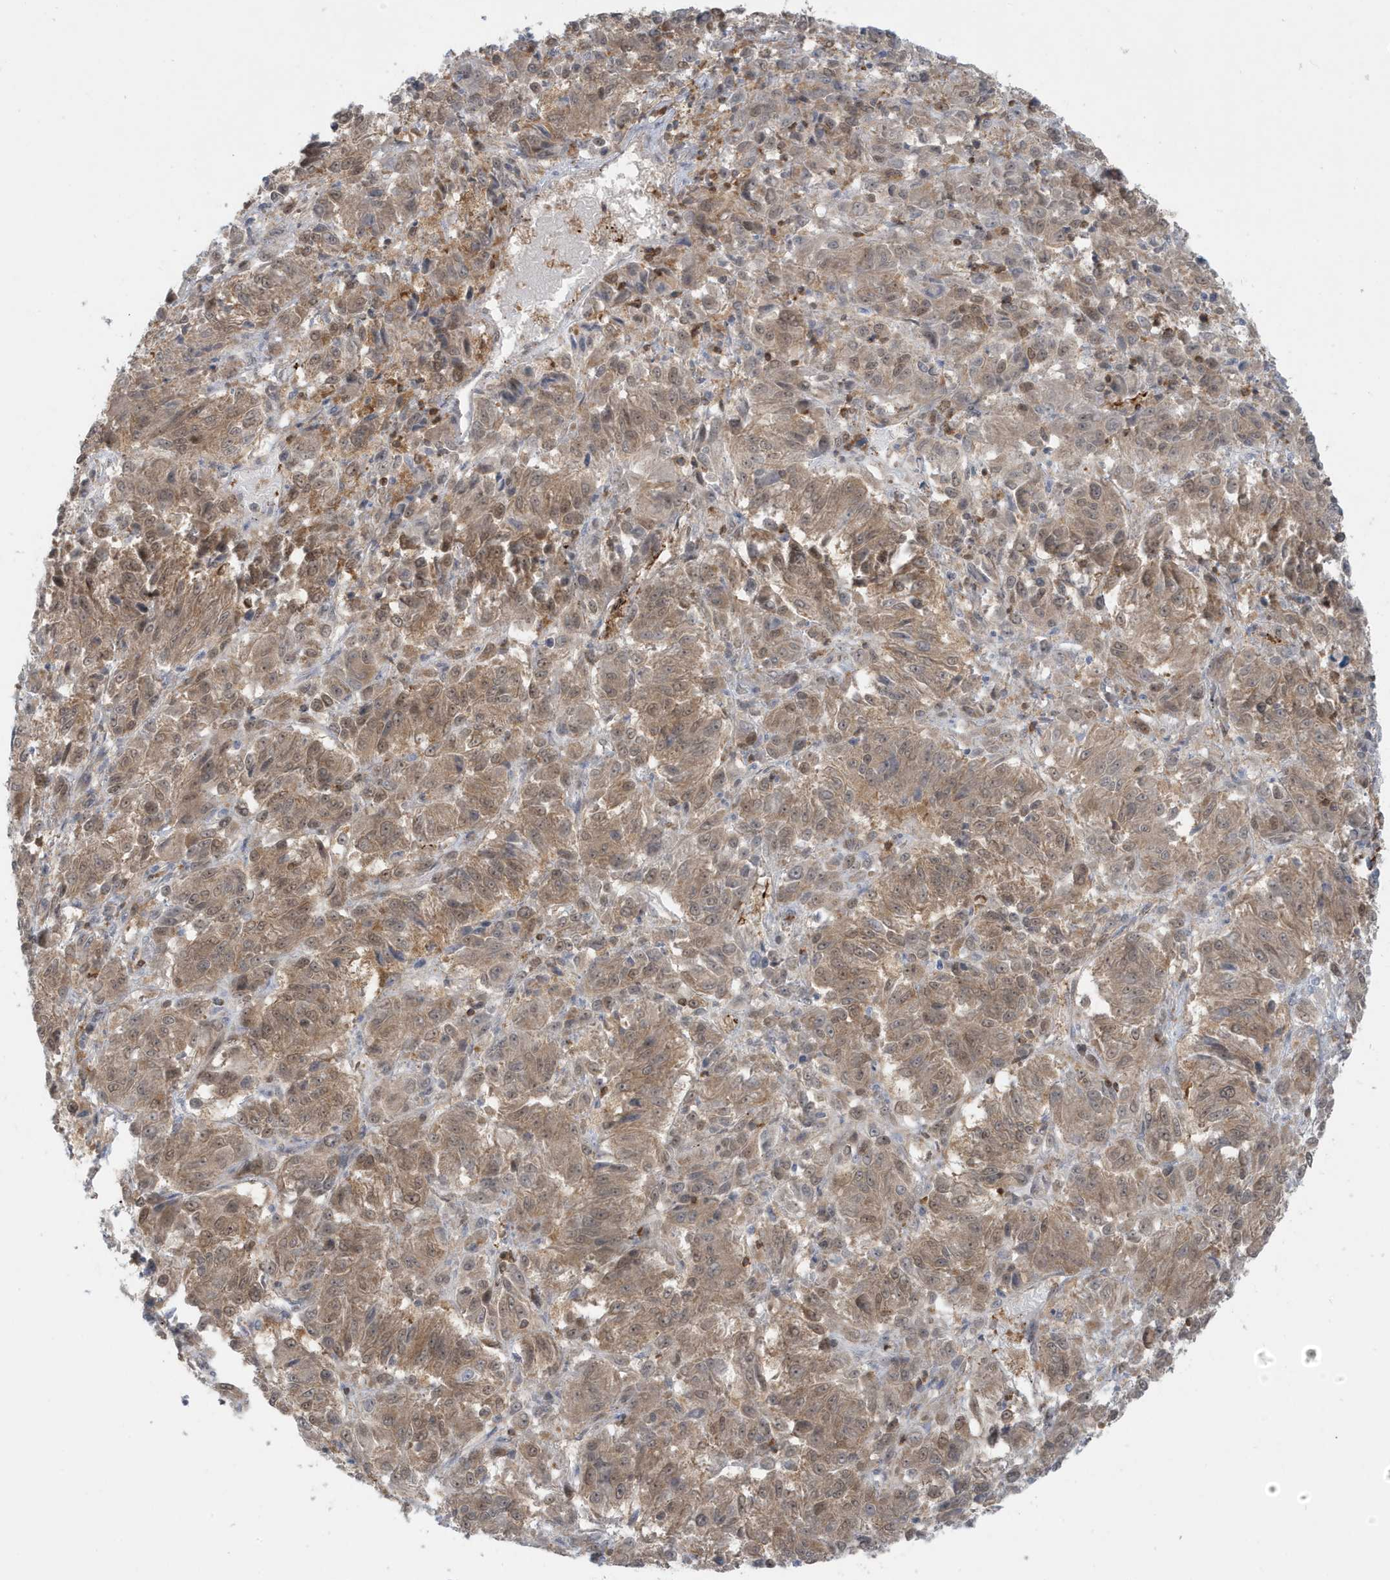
{"staining": {"intensity": "weak", "quantity": ">75%", "location": "cytoplasmic/membranous"}, "tissue": "melanoma", "cell_type": "Tumor cells", "image_type": "cancer", "snomed": [{"axis": "morphology", "description": "Malignant melanoma, Metastatic site"}, {"axis": "topography", "description": "Lung"}], "caption": "A brown stain shows weak cytoplasmic/membranous staining of a protein in human melanoma tumor cells.", "gene": "OGA", "patient": {"sex": "male", "age": 64}}